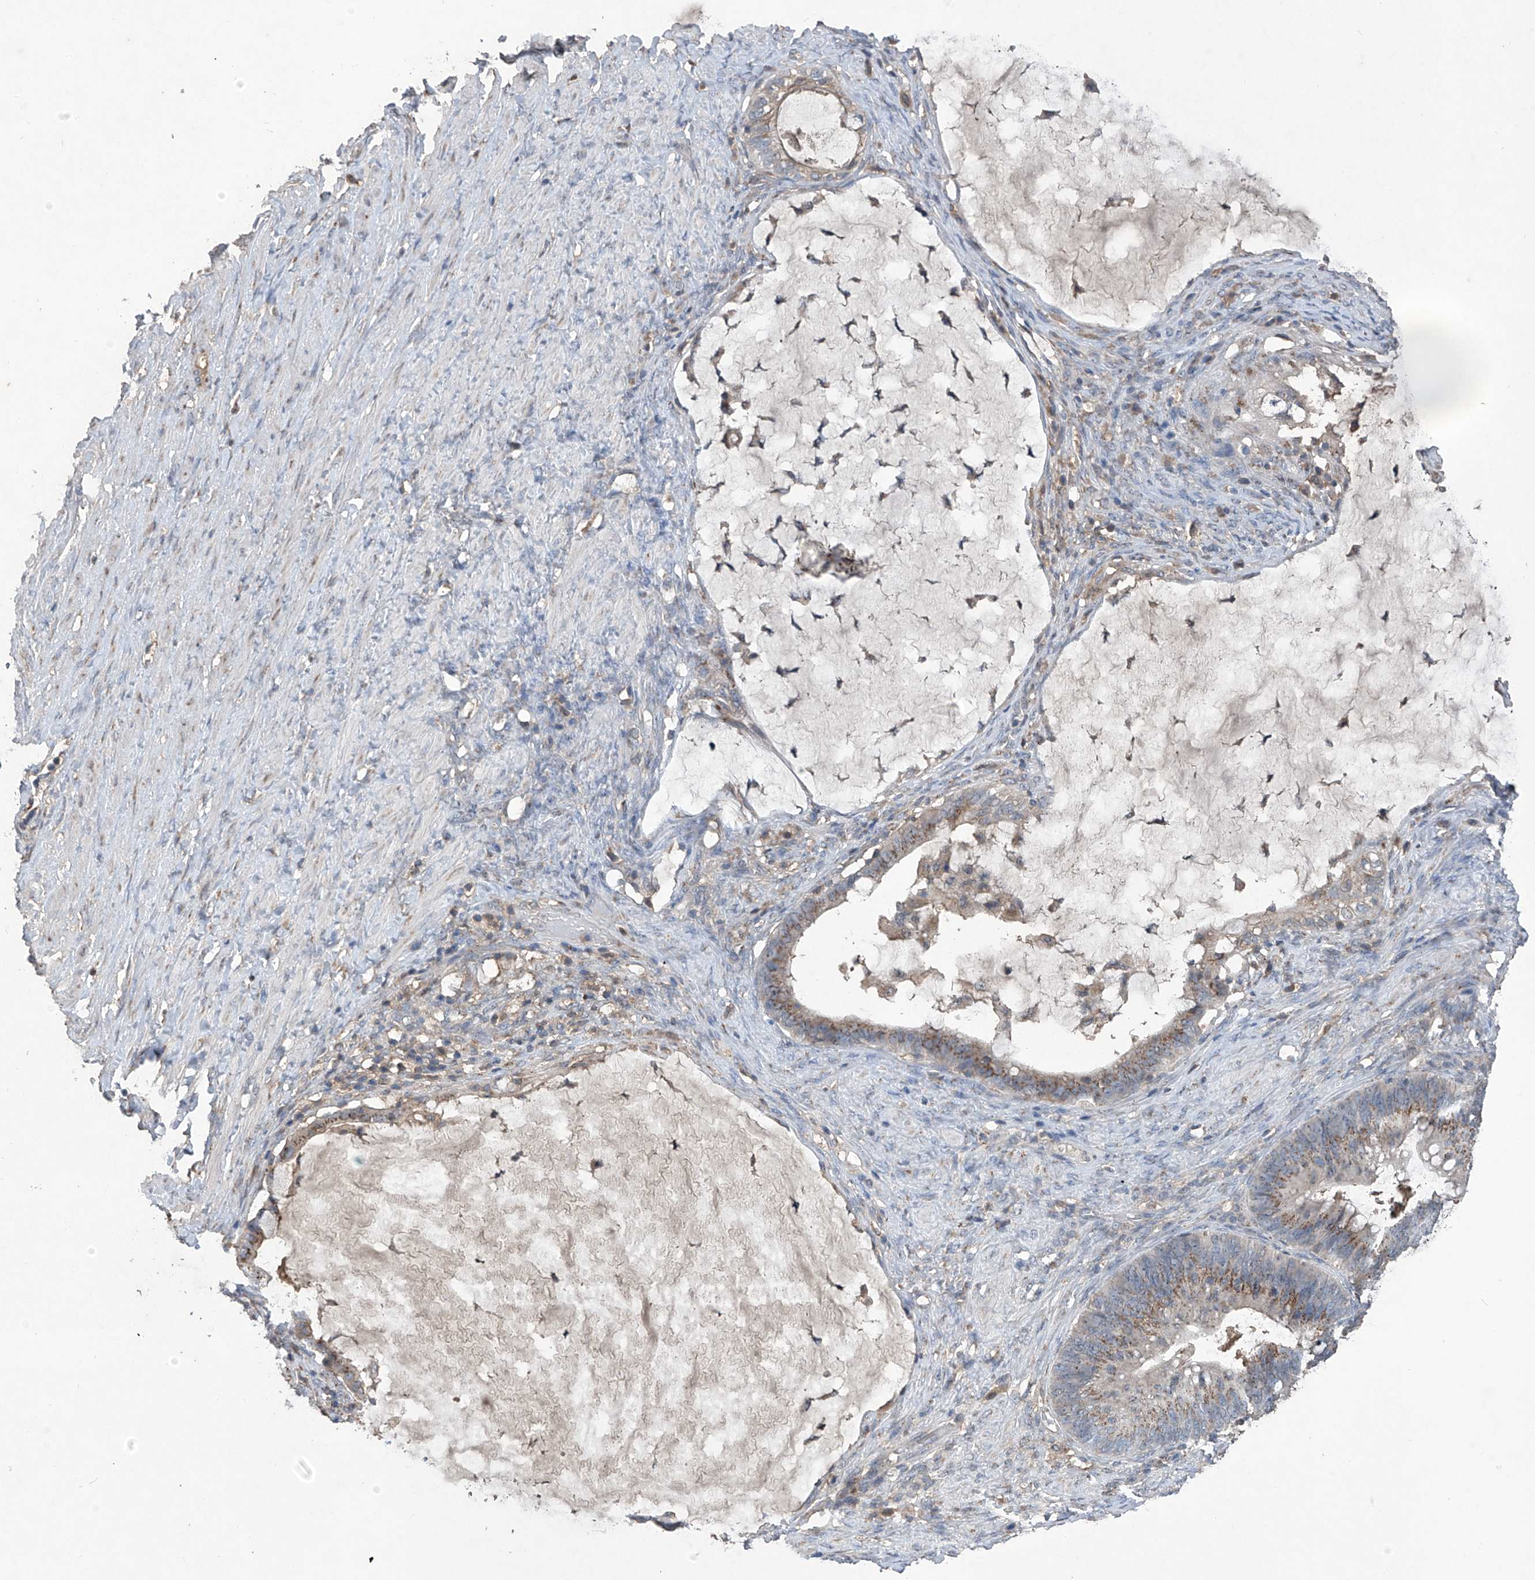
{"staining": {"intensity": "weak", "quantity": ">75%", "location": "cytoplasmic/membranous"}, "tissue": "ovarian cancer", "cell_type": "Tumor cells", "image_type": "cancer", "snomed": [{"axis": "morphology", "description": "Cystadenocarcinoma, mucinous, NOS"}, {"axis": "topography", "description": "Ovary"}], "caption": "The histopathology image reveals immunohistochemical staining of ovarian cancer (mucinous cystadenocarcinoma). There is weak cytoplasmic/membranous positivity is appreciated in approximately >75% of tumor cells.", "gene": "PCSK5", "patient": {"sex": "female", "age": 61}}